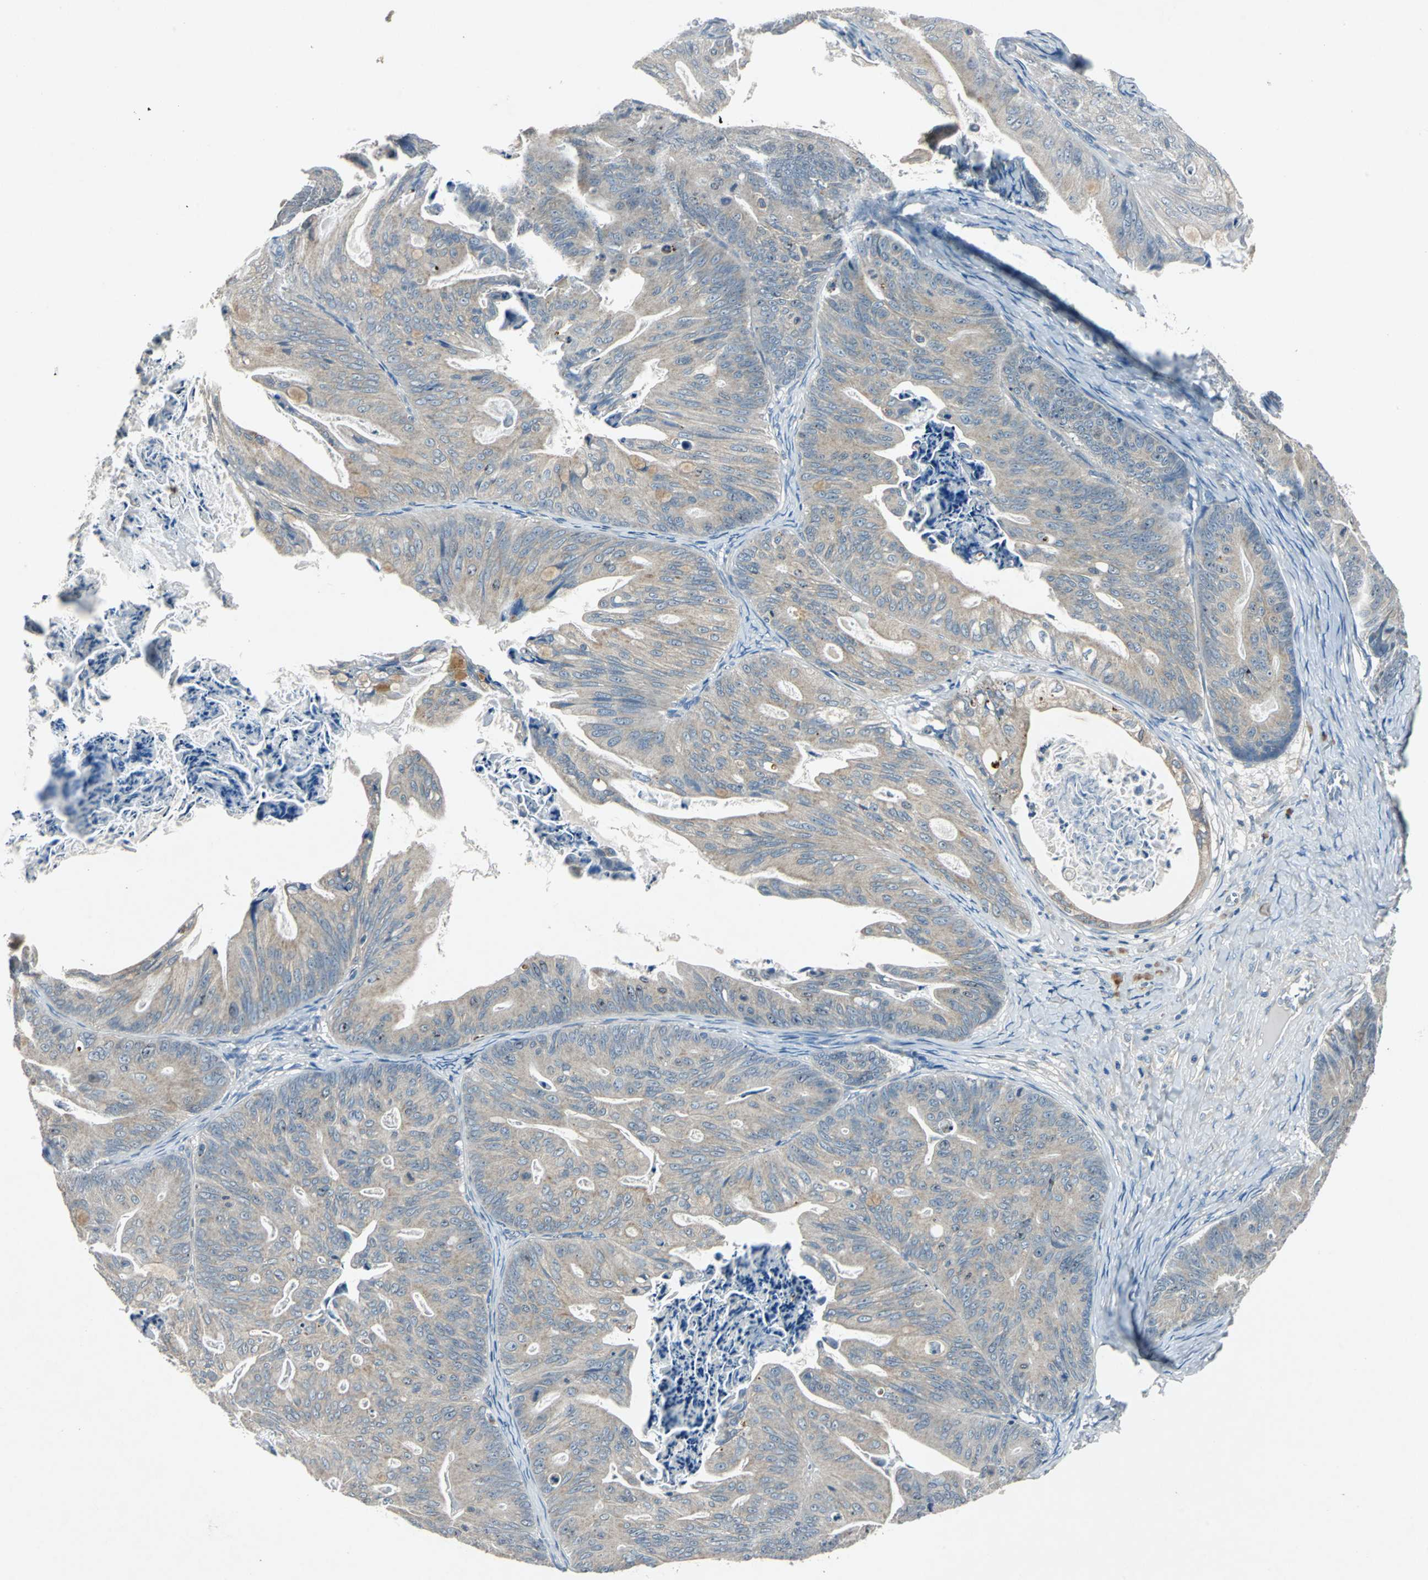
{"staining": {"intensity": "weak", "quantity": ">75%", "location": "cytoplasmic/membranous"}, "tissue": "ovarian cancer", "cell_type": "Tumor cells", "image_type": "cancer", "snomed": [{"axis": "morphology", "description": "Cystadenocarcinoma, mucinous, NOS"}, {"axis": "topography", "description": "Ovary"}], "caption": "Immunohistochemistry (IHC) histopathology image of neoplastic tissue: human mucinous cystadenocarcinoma (ovarian) stained using IHC displays low levels of weak protein expression localized specifically in the cytoplasmic/membranous of tumor cells, appearing as a cytoplasmic/membranous brown color.", "gene": "SLC2A13", "patient": {"sex": "female", "age": 36}}